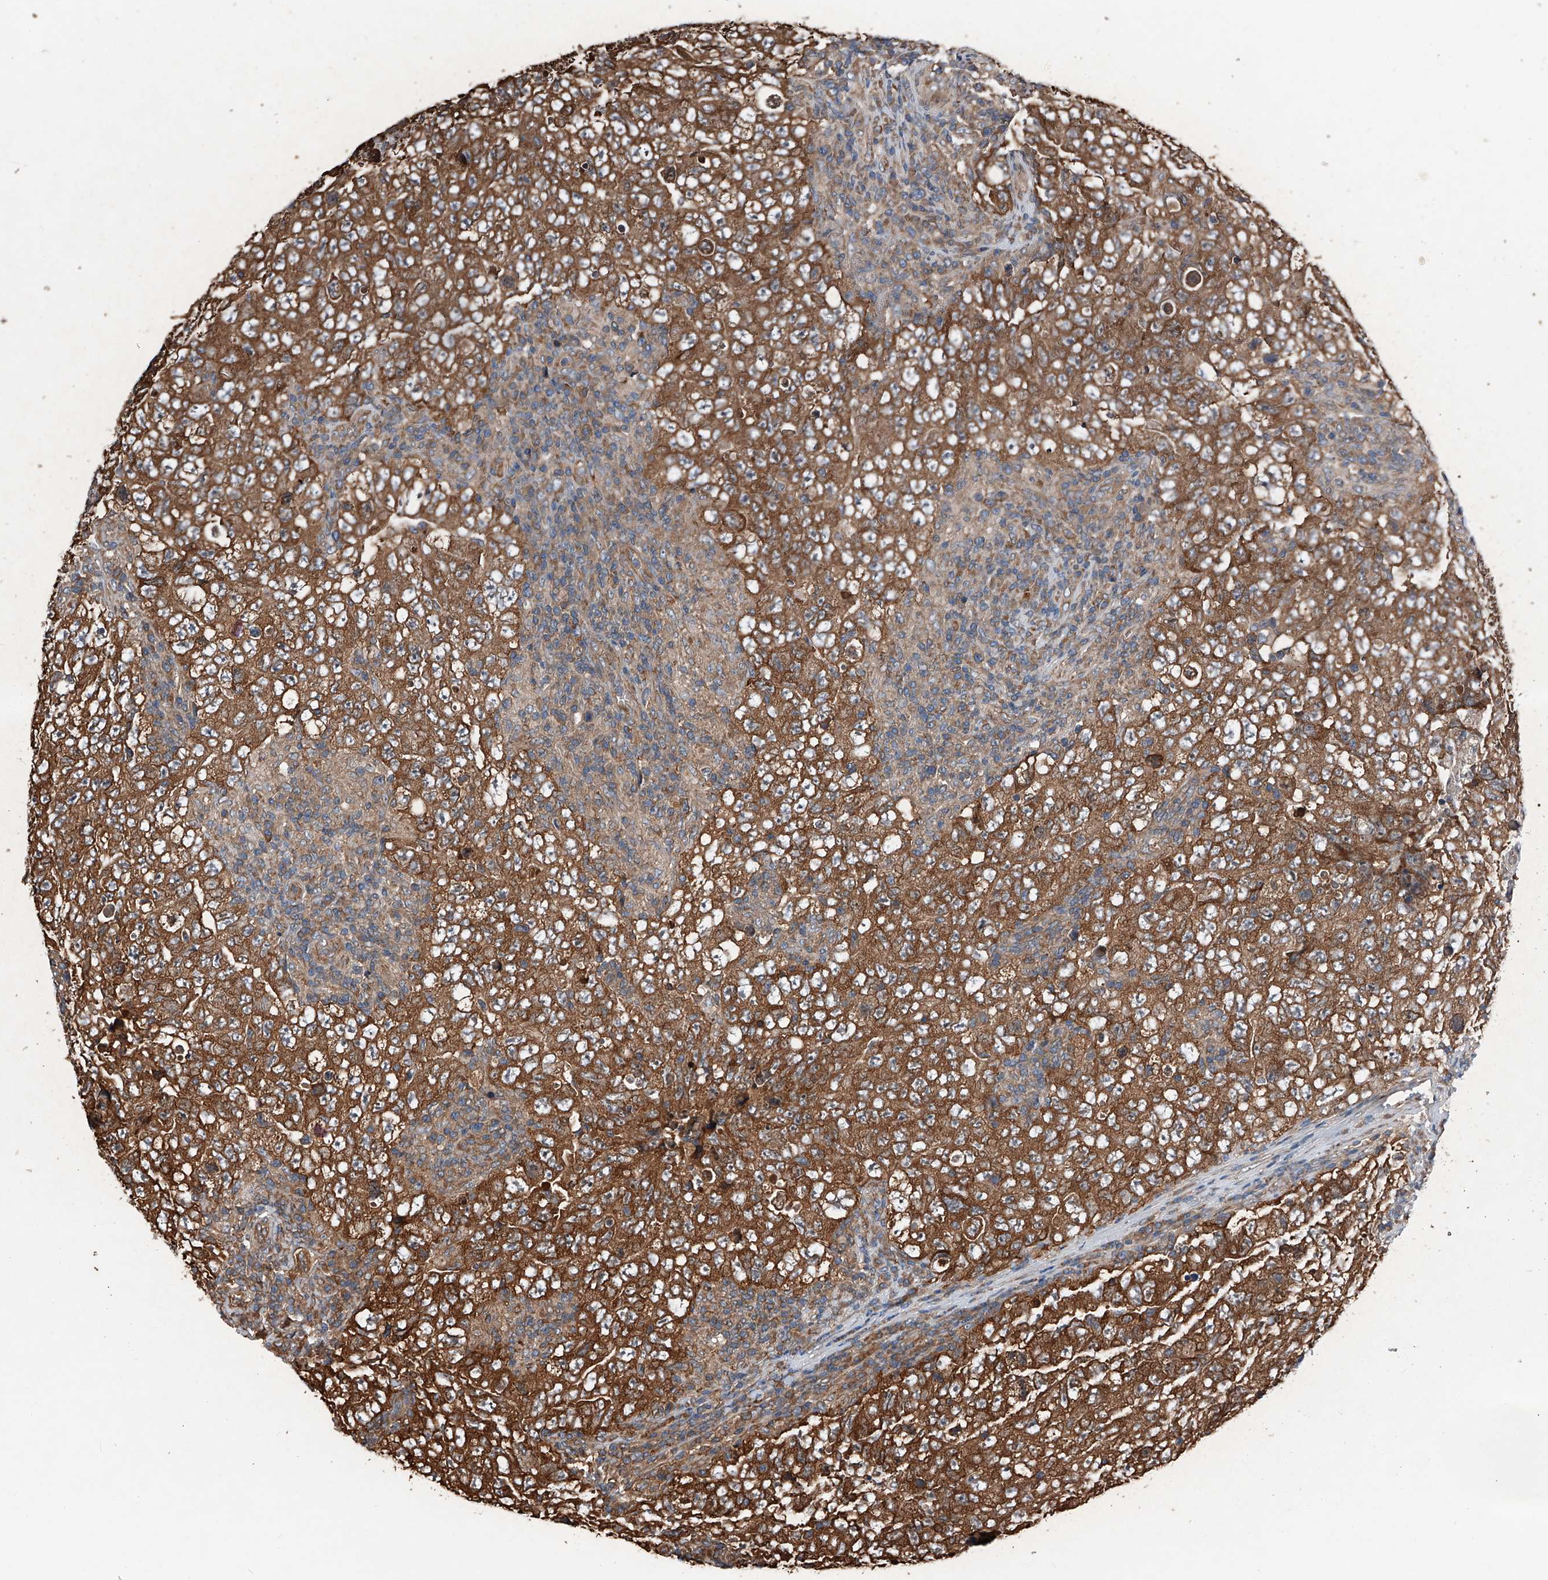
{"staining": {"intensity": "strong", "quantity": ">75%", "location": "cytoplasmic/membranous"}, "tissue": "testis cancer", "cell_type": "Tumor cells", "image_type": "cancer", "snomed": [{"axis": "morphology", "description": "Carcinoma, Embryonal, NOS"}, {"axis": "topography", "description": "Testis"}], "caption": "Human embryonal carcinoma (testis) stained with a protein marker demonstrates strong staining in tumor cells.", "gene": "KCNJ2", "patient": {"sex": "male", "age": 26}}